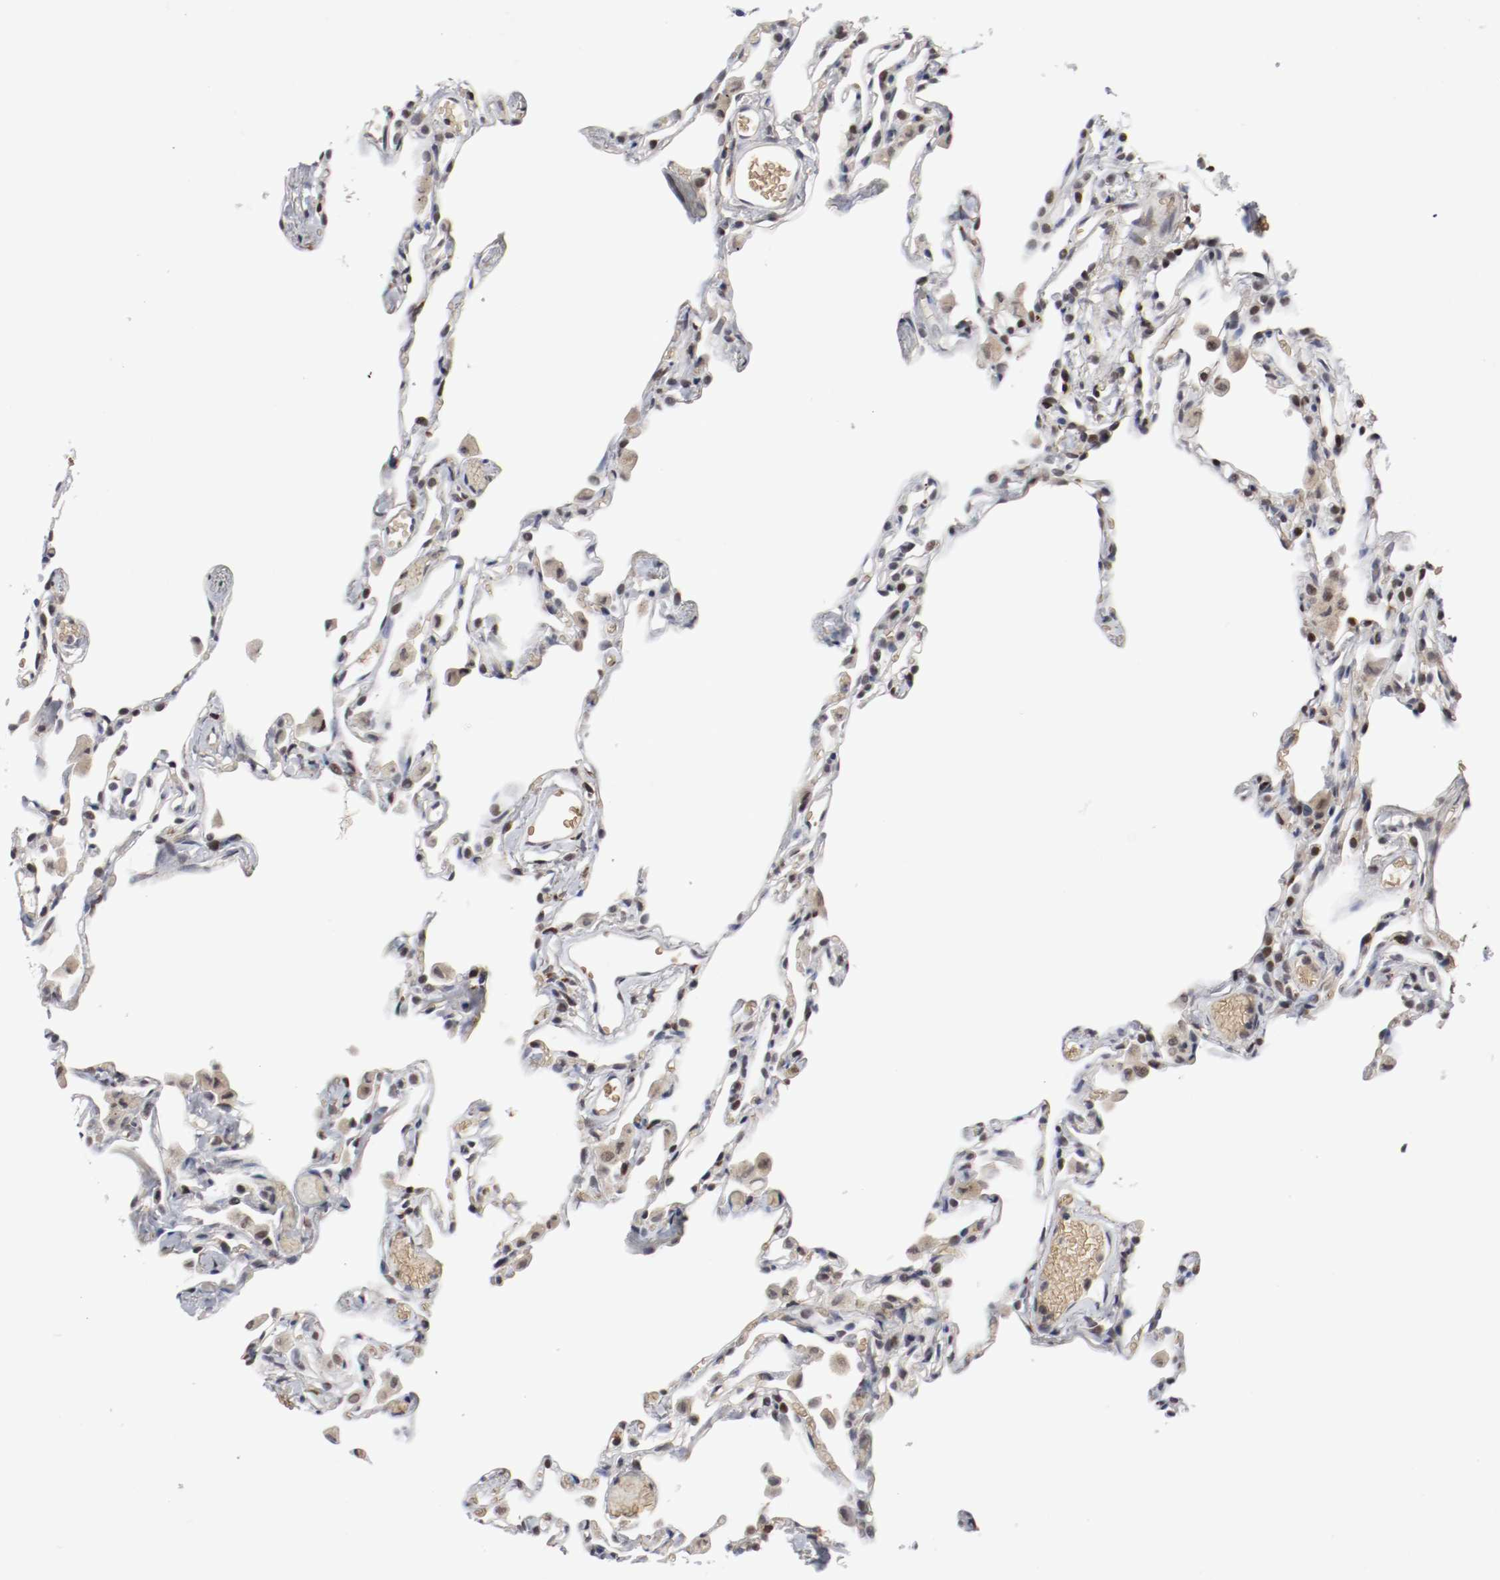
{"staining": {"intensity": "negative", "quantity": "none", "location": "none"}, "tissue": "lung", "cell_type": "Alveolar cells", "image_type": "normal", "snomed": [{"axis": "morphology", "description": "Normal tissue, NOS"}, {"axis": "topography", "description": "Lung"}], "caption": "DAB (3,3'-diaminobenzidine) immunohistochemical staining of unremarkable lung displays no significant expression in alveolar cells.", "gene": "JUND", "patient": {"sex": "female", "age": 49}}